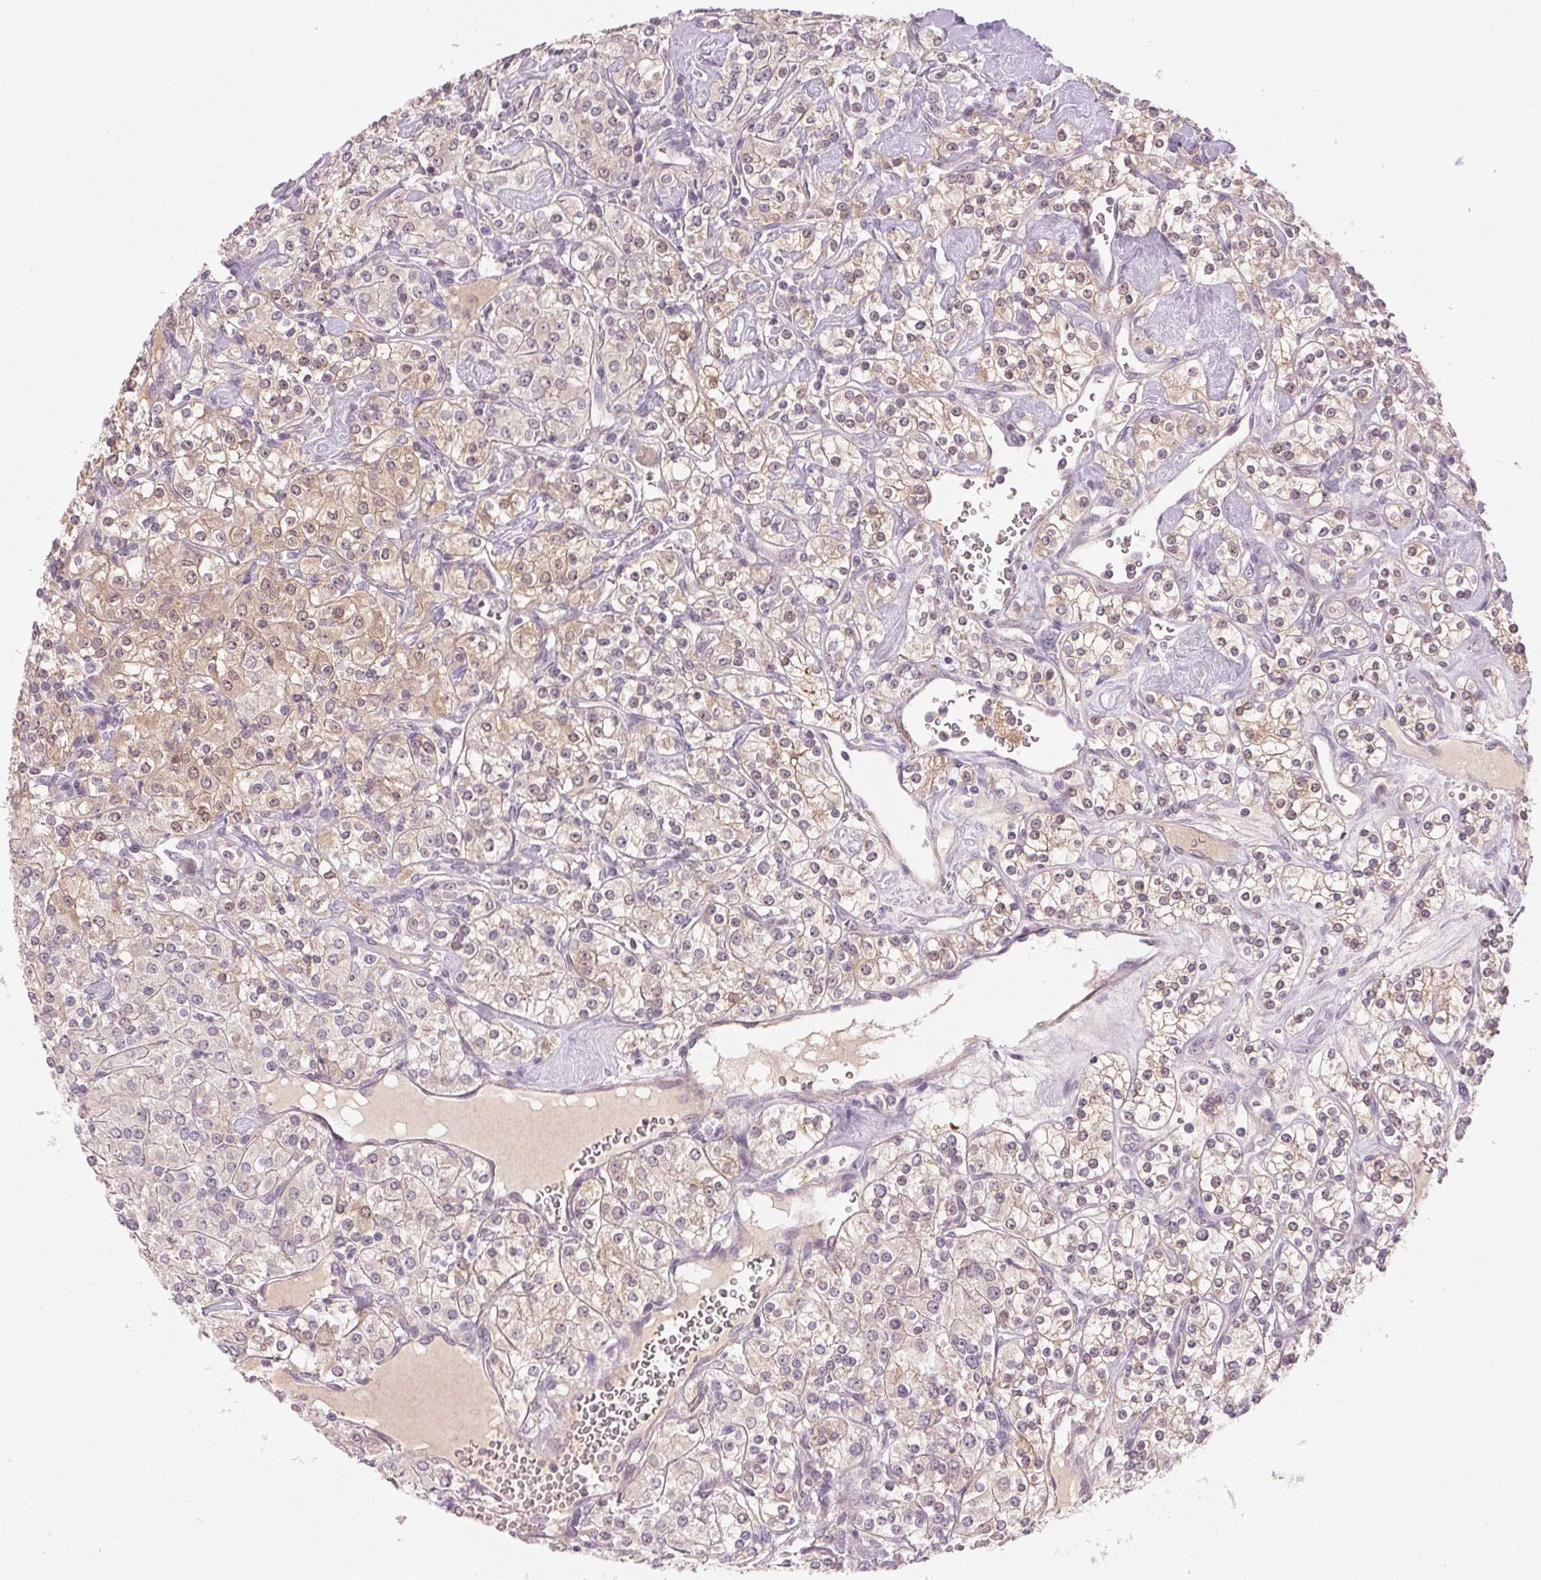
{"staining": {"intensity": "weak", "quantity": "25%-75%", "location": "cytoplasmic/membranous"}, "tissue": "renal cancer", "cell_type": "Tumor cells", "image_type": "cancer", "snomed": [{"axis": "morphology", "description": "Adenocarcinoma, NOS"}, {"axis": "topography", "description": "Kidney"}], "caption": "Approximately 25%-75% of tumor cells in human renal cancer show weak cytoplasmic/membranous protein positivity as visualized by brown immunohistochemical staining.", "gene": "HHLA2", "patient": {"sex": "male", "age": 77}}